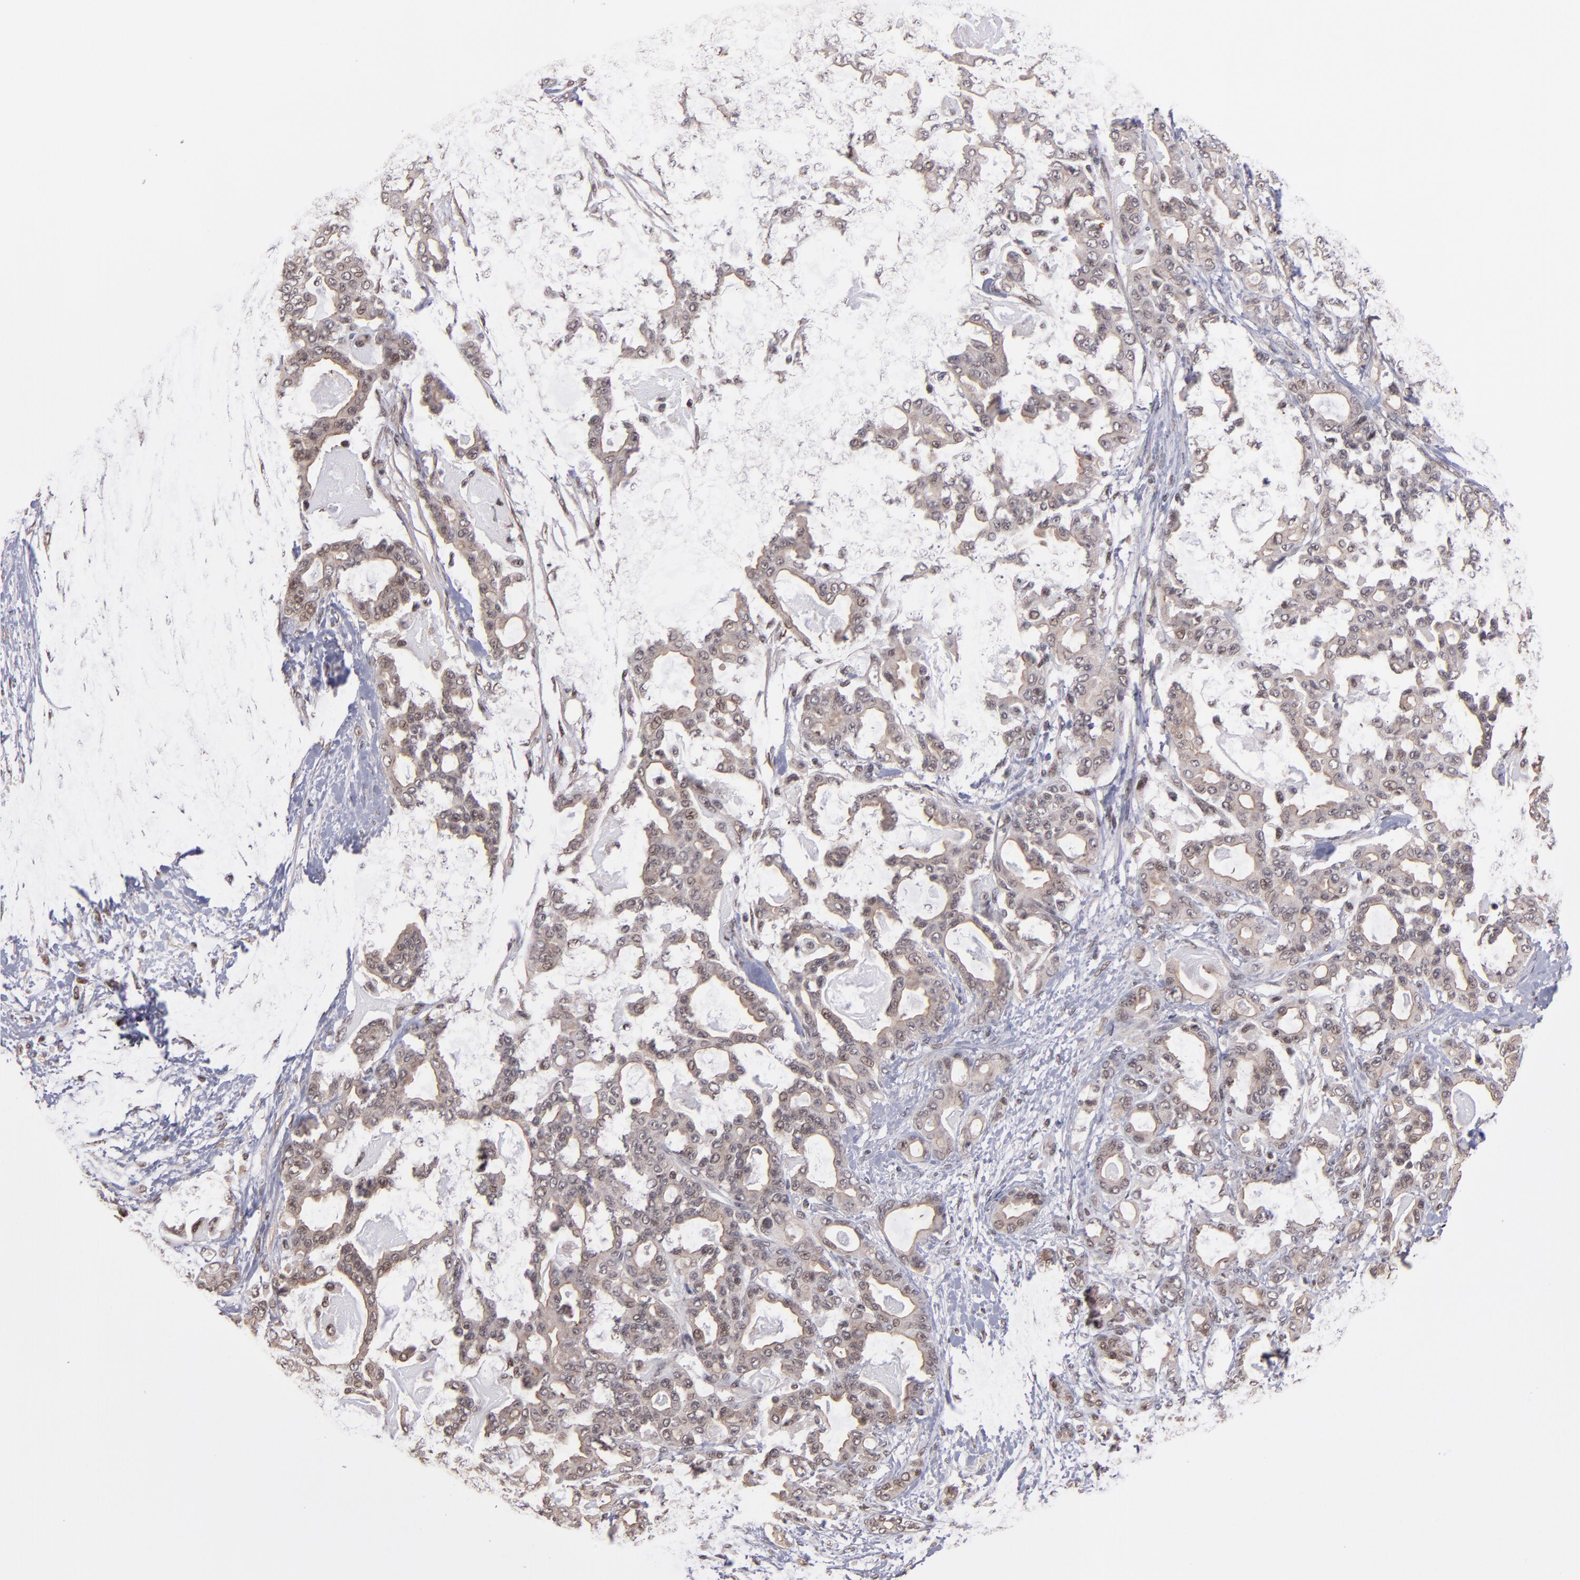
{"staining": {"intensity": "weak", "quantity": ">75%", "location": "cytoplasmic/membranous"}, "tissue": "pancreatic cancer", "cell_type": "Tumor cells", "image_type": "cancer", "snomed": [{"axis": "morphology", "description": "Adenocarcinoma, NOS"}, {"axis": "topography", "description": "Pancreas"}], "caption": "High-magnification brightfield microscopy of adenocarcinoma (pancreatic) stained with DAB (brown) and counterstained with hematoxylin (blue). tumor cells exhibit weak cytoplasmic/membranous expression is appreciated in approximately>75% of cells. (DAB = brown stain, brightfield microscopy at high magnification).", "gene": "TERF2", "patient": {"sex": "male", "age": 63}}